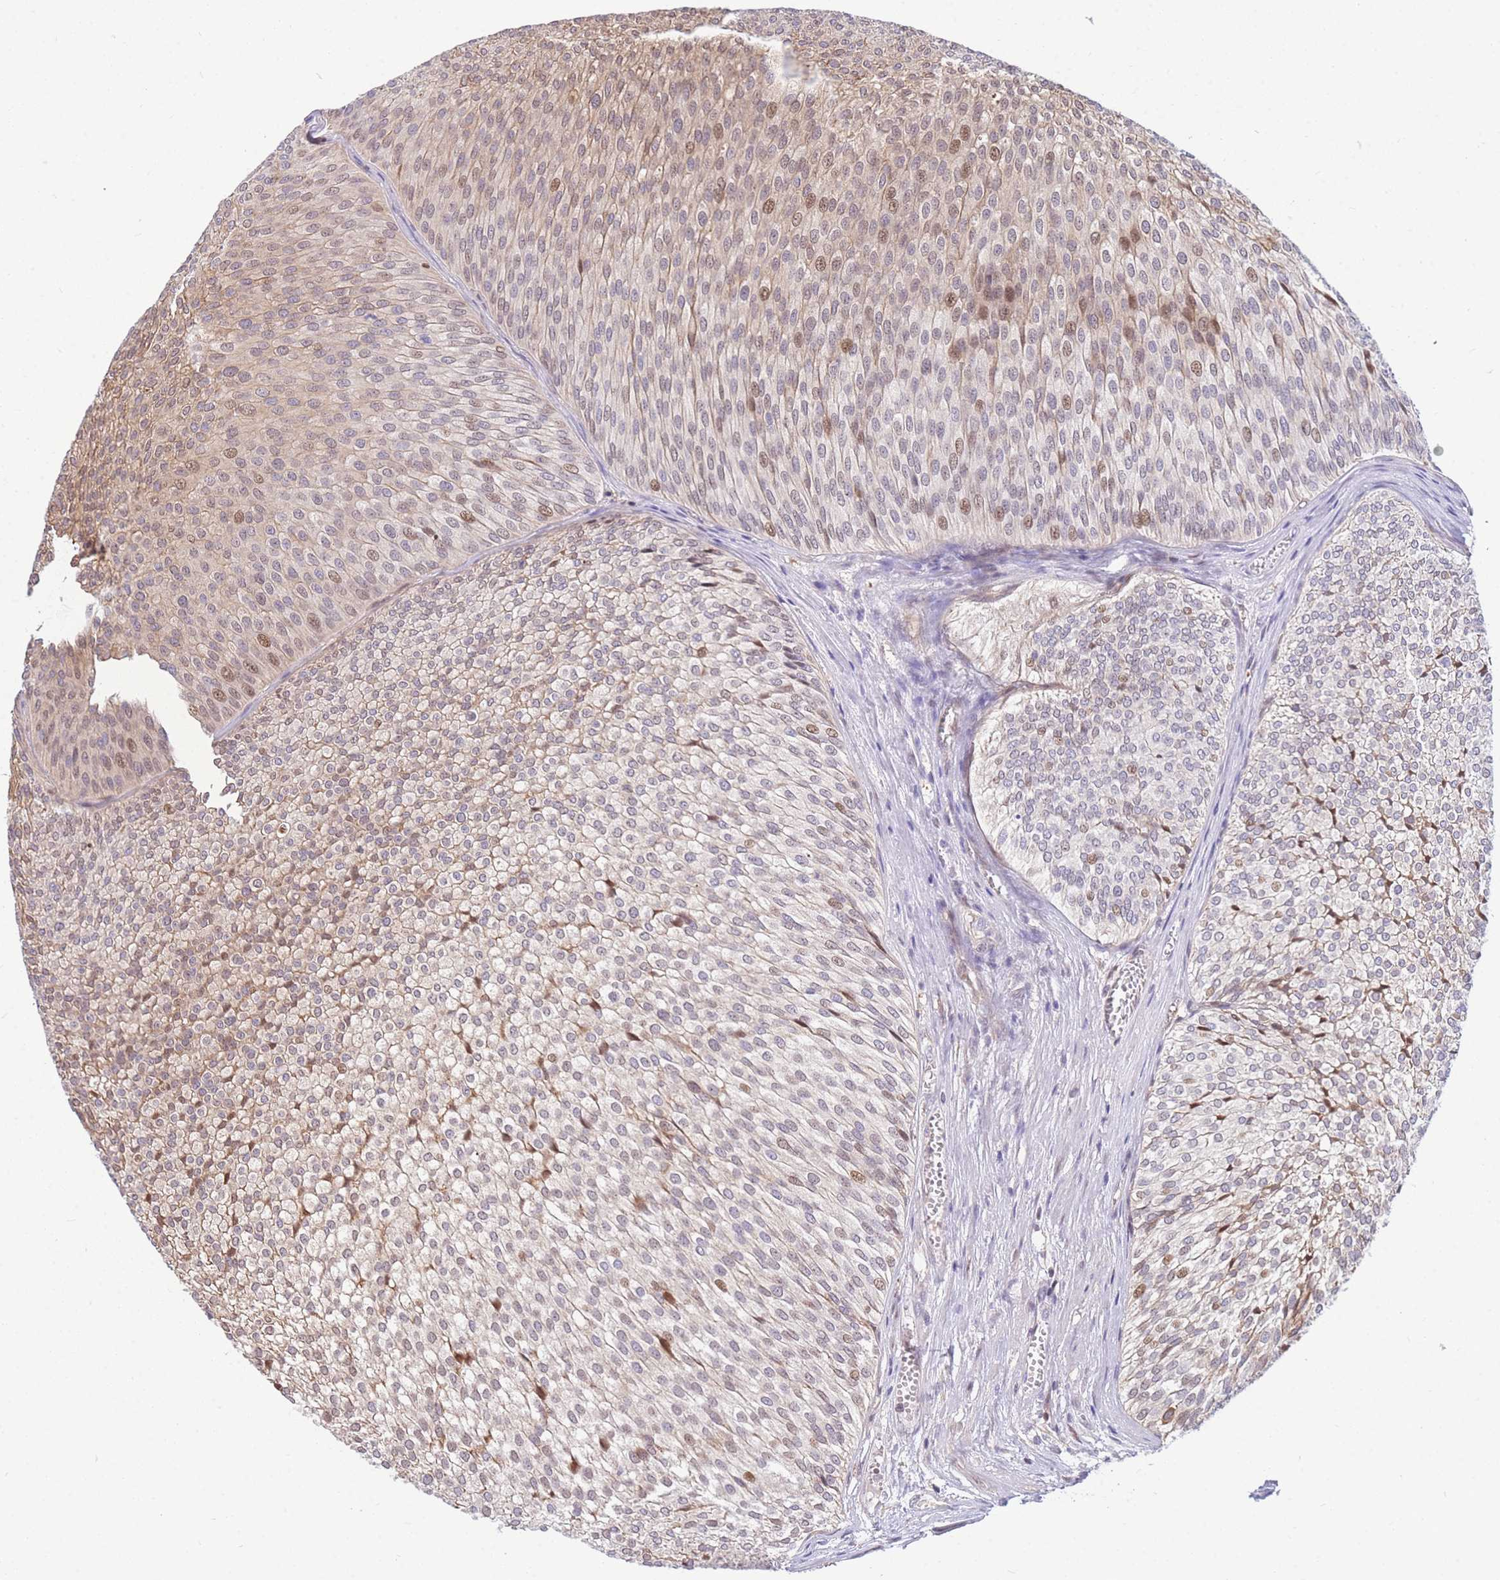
{"staining": {"intensity": "moderate", "quantity": "25%-75%", "location": "nuclear"}, "tissue": "urothelial cancer", "cell_type": "Tumor cells", "image_type": "cancer", "snomed": [{"axis": "morphology", "description": "Urothelial carcinoma, Low grade"}, {"axis": "topography", "description": "Urinary bladder"}], "caption": "Protein staining of low-grade urothelial carcinoma tissue reveals moderate nuclear expression in about 25%-75% of tumor cells. (Brightfield microscopy of DAB IHC at high magnification).", "gene": "CRACD", "patient": {"sex": "male", "age": 91}}